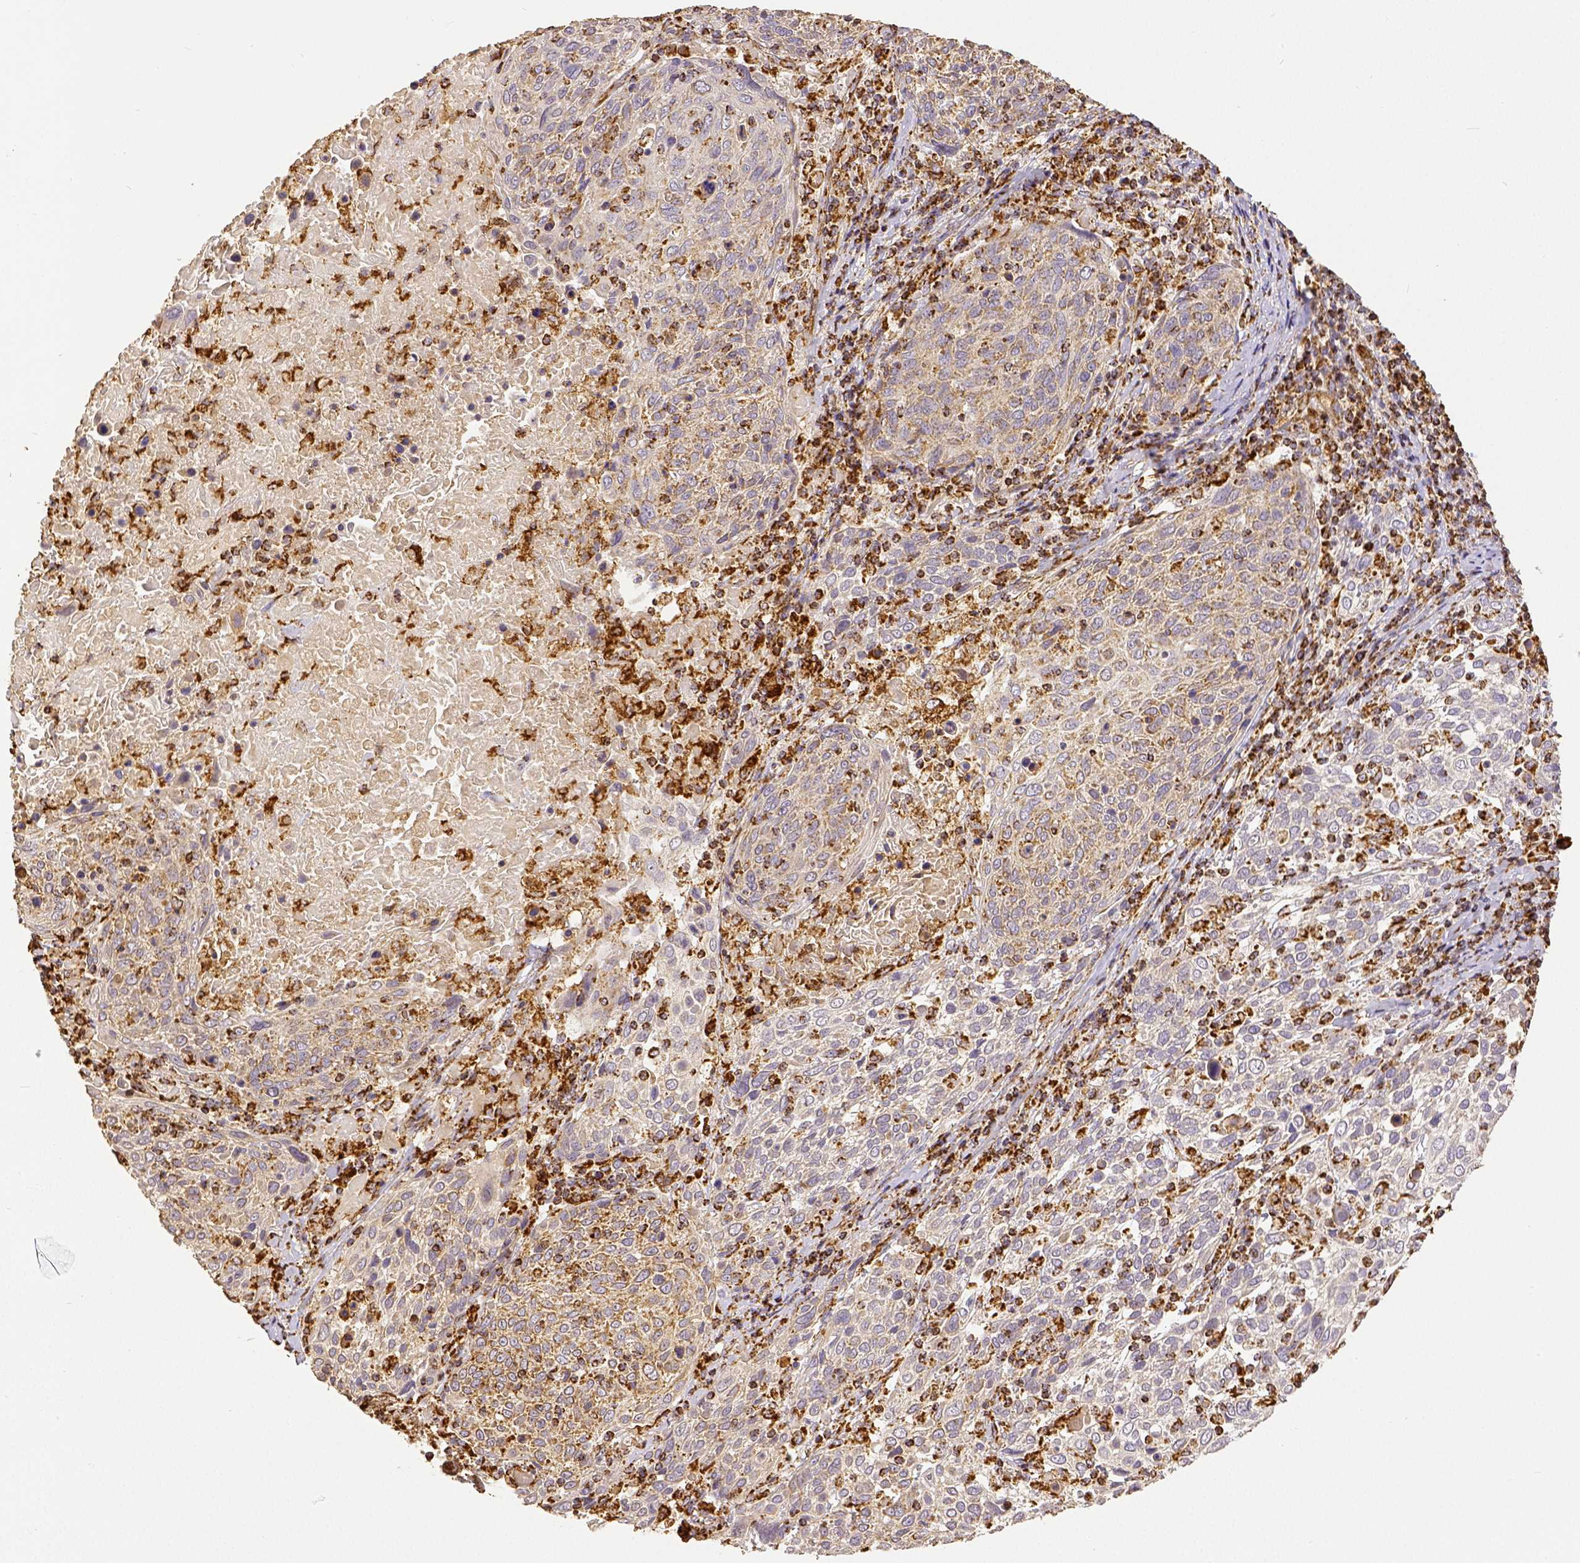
{"staining": {"intensity": "weak", "quantity": ">75%", "location": "cytoplasmic/membranous"}, "tissue": "cervical cancer", "cell_type": "Tumor cells", "image_type": "cancer", "snomed": [{"axis": "morphology", "description": "Squamous cell carcinoma, NOS"}, {"axis": "topography", "description": "Cervix"}], "caption": "This photomicrograph exhibits cervical cancer stained with immunohistochemistry to label a protein in brown. The cytoplasmic/membranous of tumor cells show weak positivity for the protein. Nuclei are counter-stained blue.", "gene": "SDHB", "patient": {"sex": "female", "age": 61}}